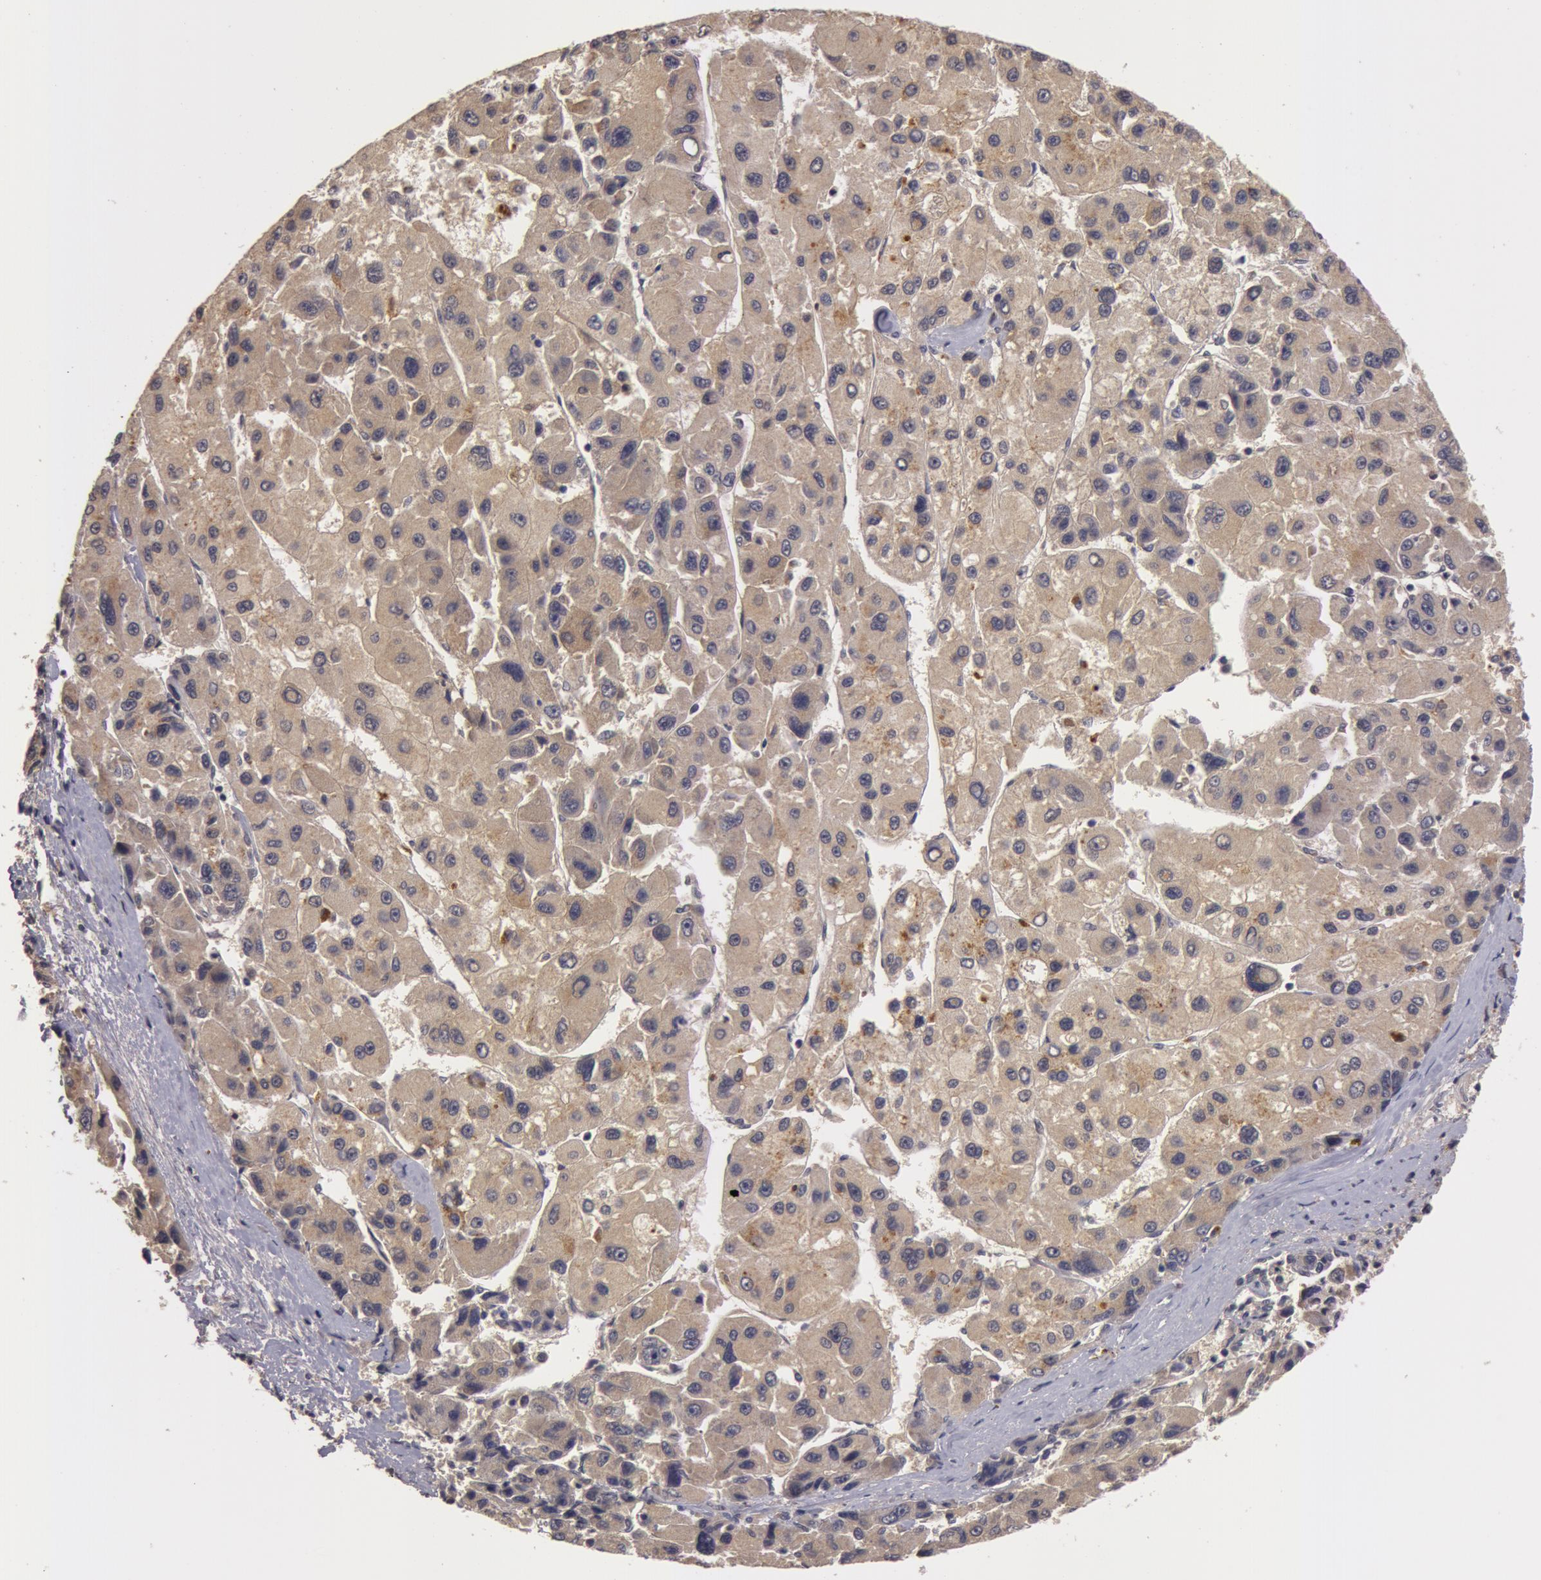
{"staining": {"intensity": "moderate", "quantity": ">75%", "location": "cytoplasmic/membranous"}, "tissue": "liver cancer", "cell_type": "Tumor cells", "image_type": "cancer", "snomed": [{"axis": "morphology", "description": "Carcinoma, Hepatocellular, NOS"}, {"axis": "topography", "description": "Liver"}], "caption": "IHC of human hepatocellular carcinoma (liver) exhibits medium levels of moderate cytoplasmic/membranous positivity in approximately >75% of tumor cells. (Stains: DAB in brown, nuclei in blue, Microscopy: brightfield microscopy at high magnification).", "gene": "BCHE", "patient": {"sex": "male", "age": 64}}